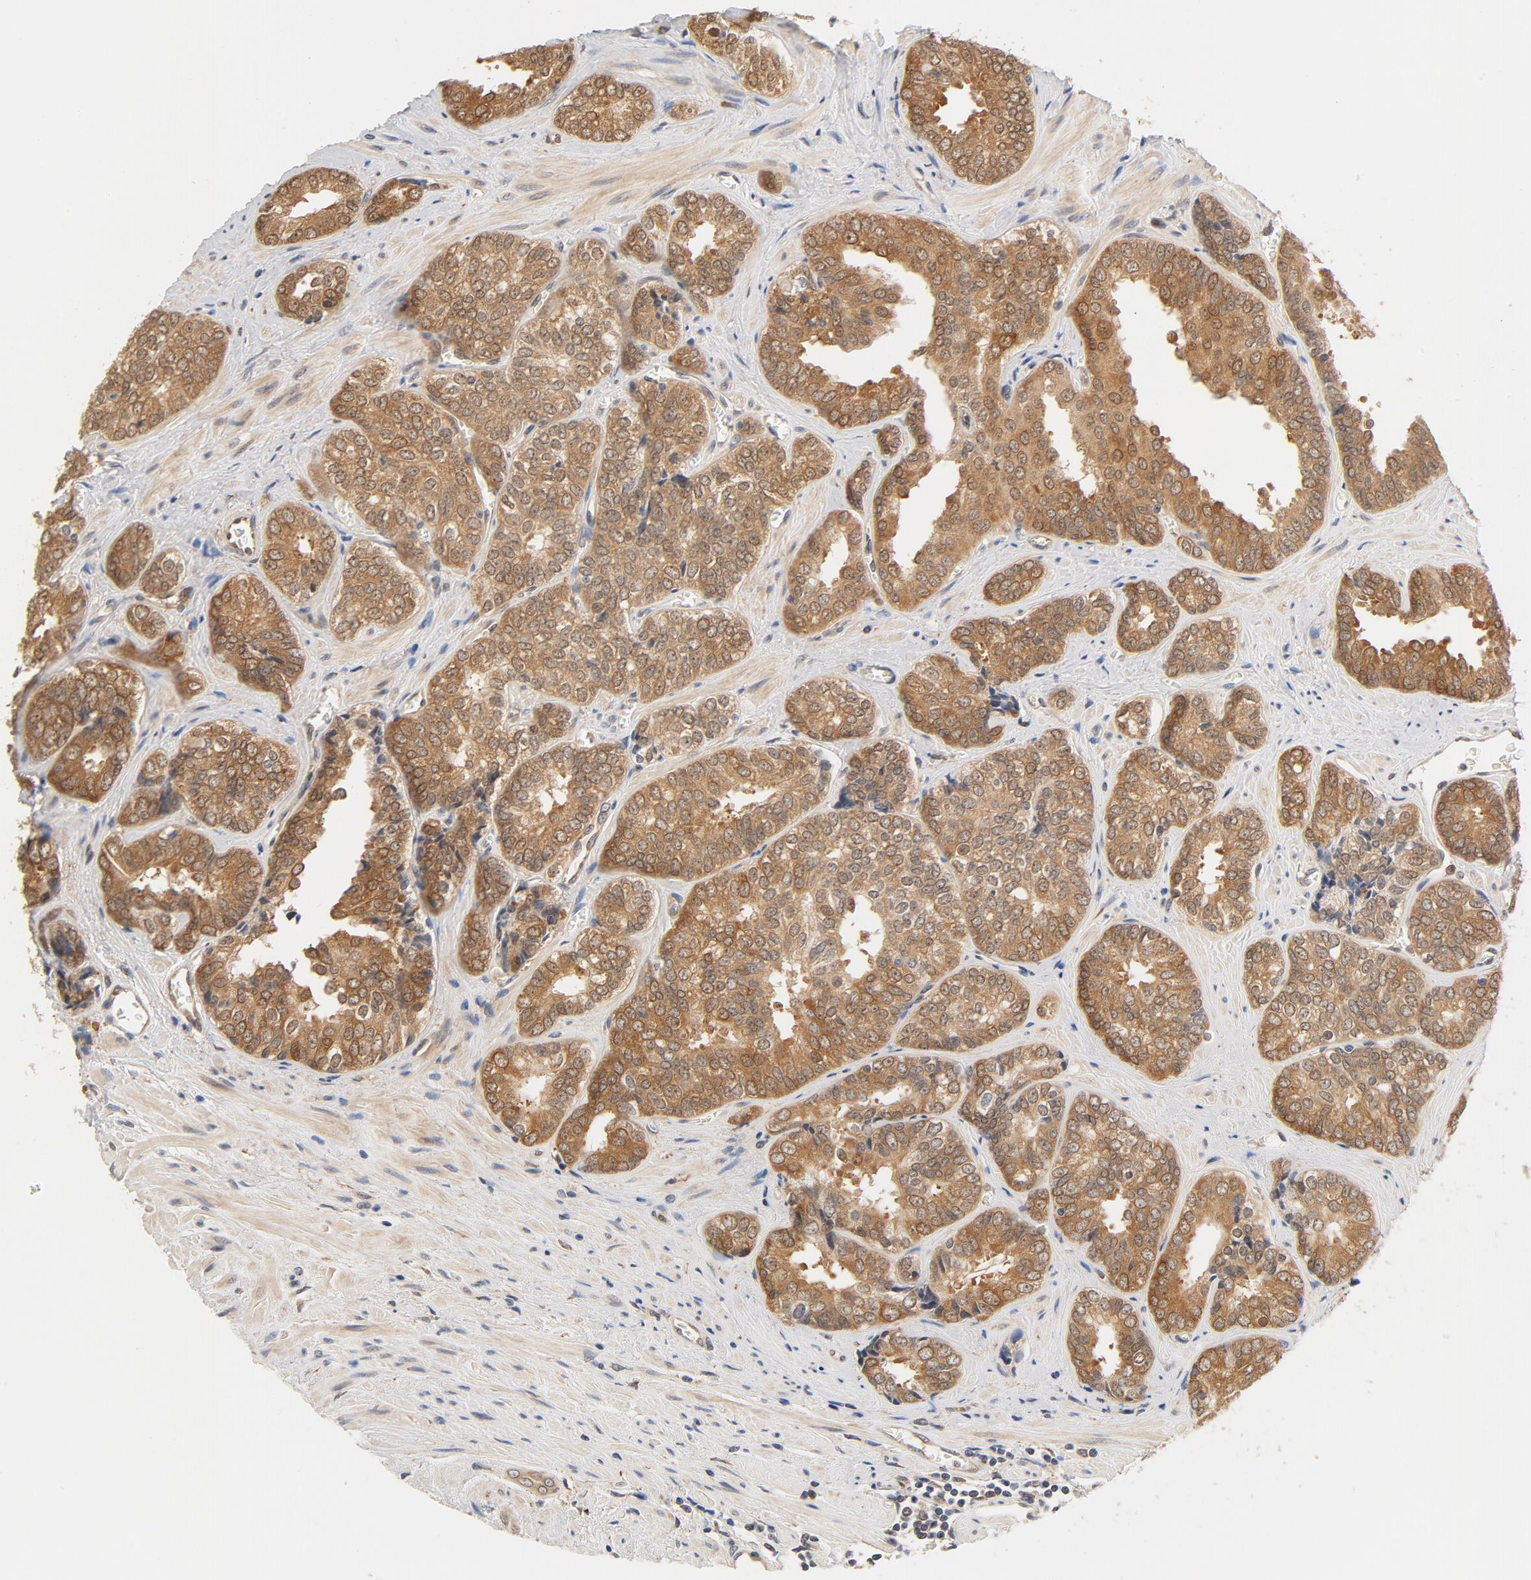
{"staining": {"intensity": "moderate", "quantity": ">75%", "location": "cytoplasmic/membranous"}, "tissue": "prostate cancer", "cell_type": "Tumor cells", "image_type": "cancer", "snomed": [{"axis": "morphology", "description": "Adenocarcinoma, High grade"}, {"axis": "topography", "description": "Prostate"}], "caption": "This is a photomicrograph of immunohistochemistry staining of prostate high-grade adenocarcinoma, which shows moderate expression in the cytoplasmic/membranous of tumor cells.", "gene": "EIF4E", "patient": {"sex": "male", "age": 67}}